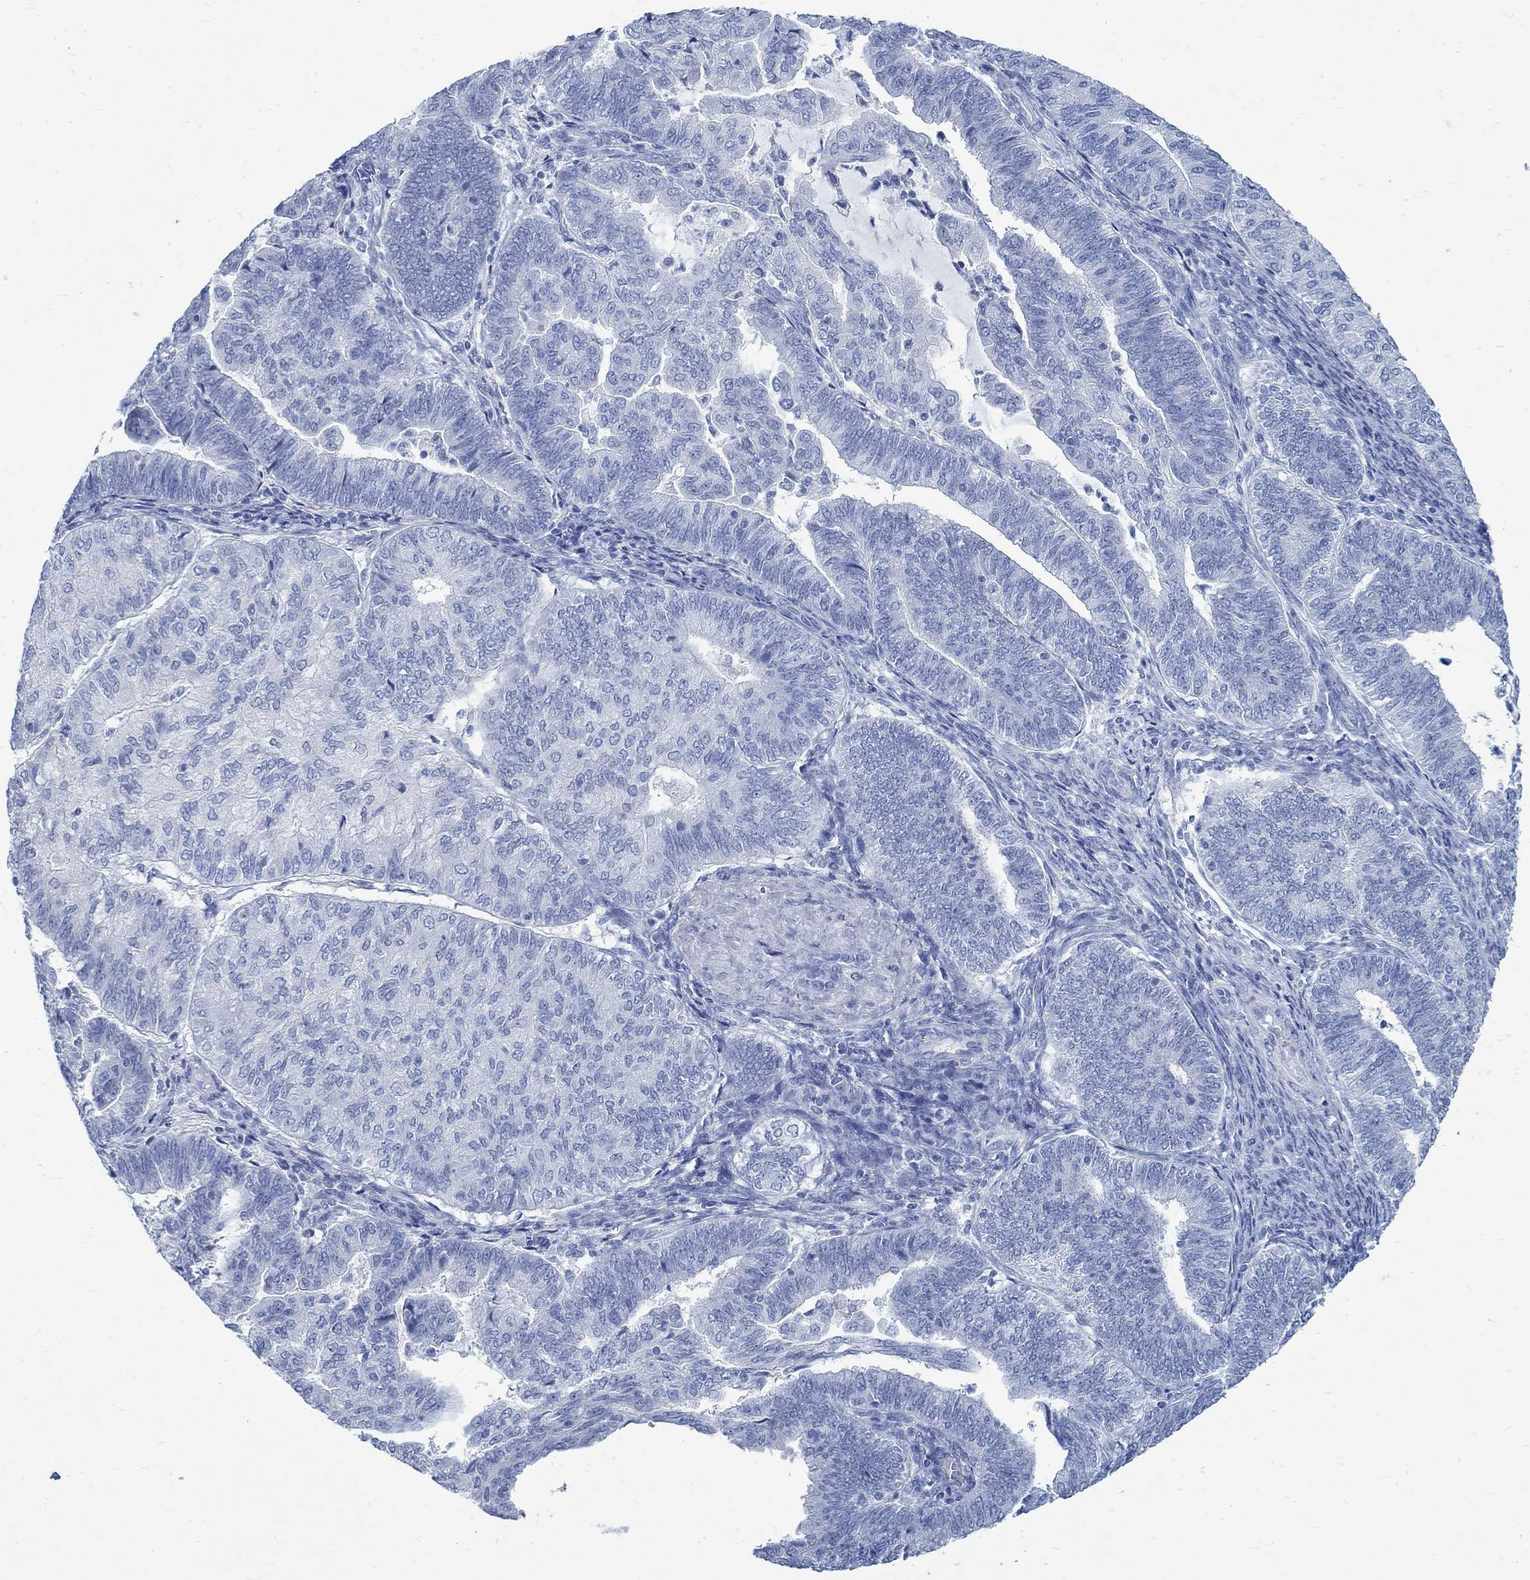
{"staining": {"intensity": "negative", "quantity": "none", "location": "none"}, "tissue": "endometrial cancer", "cell_type": "Tumor cells", "image_type": "cancer", "snomed": [{"axis": "morphology", "description": "Adenocarcinoma, NOS"}, {"axis": "topography", "description": "Endometrium"}], "caption": "Immunohistochemistry histopathology image of endometrial cancer (adenocarcinoma) stained for a protein (brown), which reveals no expression in tumor cells. (Brightfield microscopy of DAB (3,3'-diaminobenzidine) immunohistochemistry (IHC) at high magnification).", "gene": "RBM20", "patient": {"sex": "female", "age": 82}}